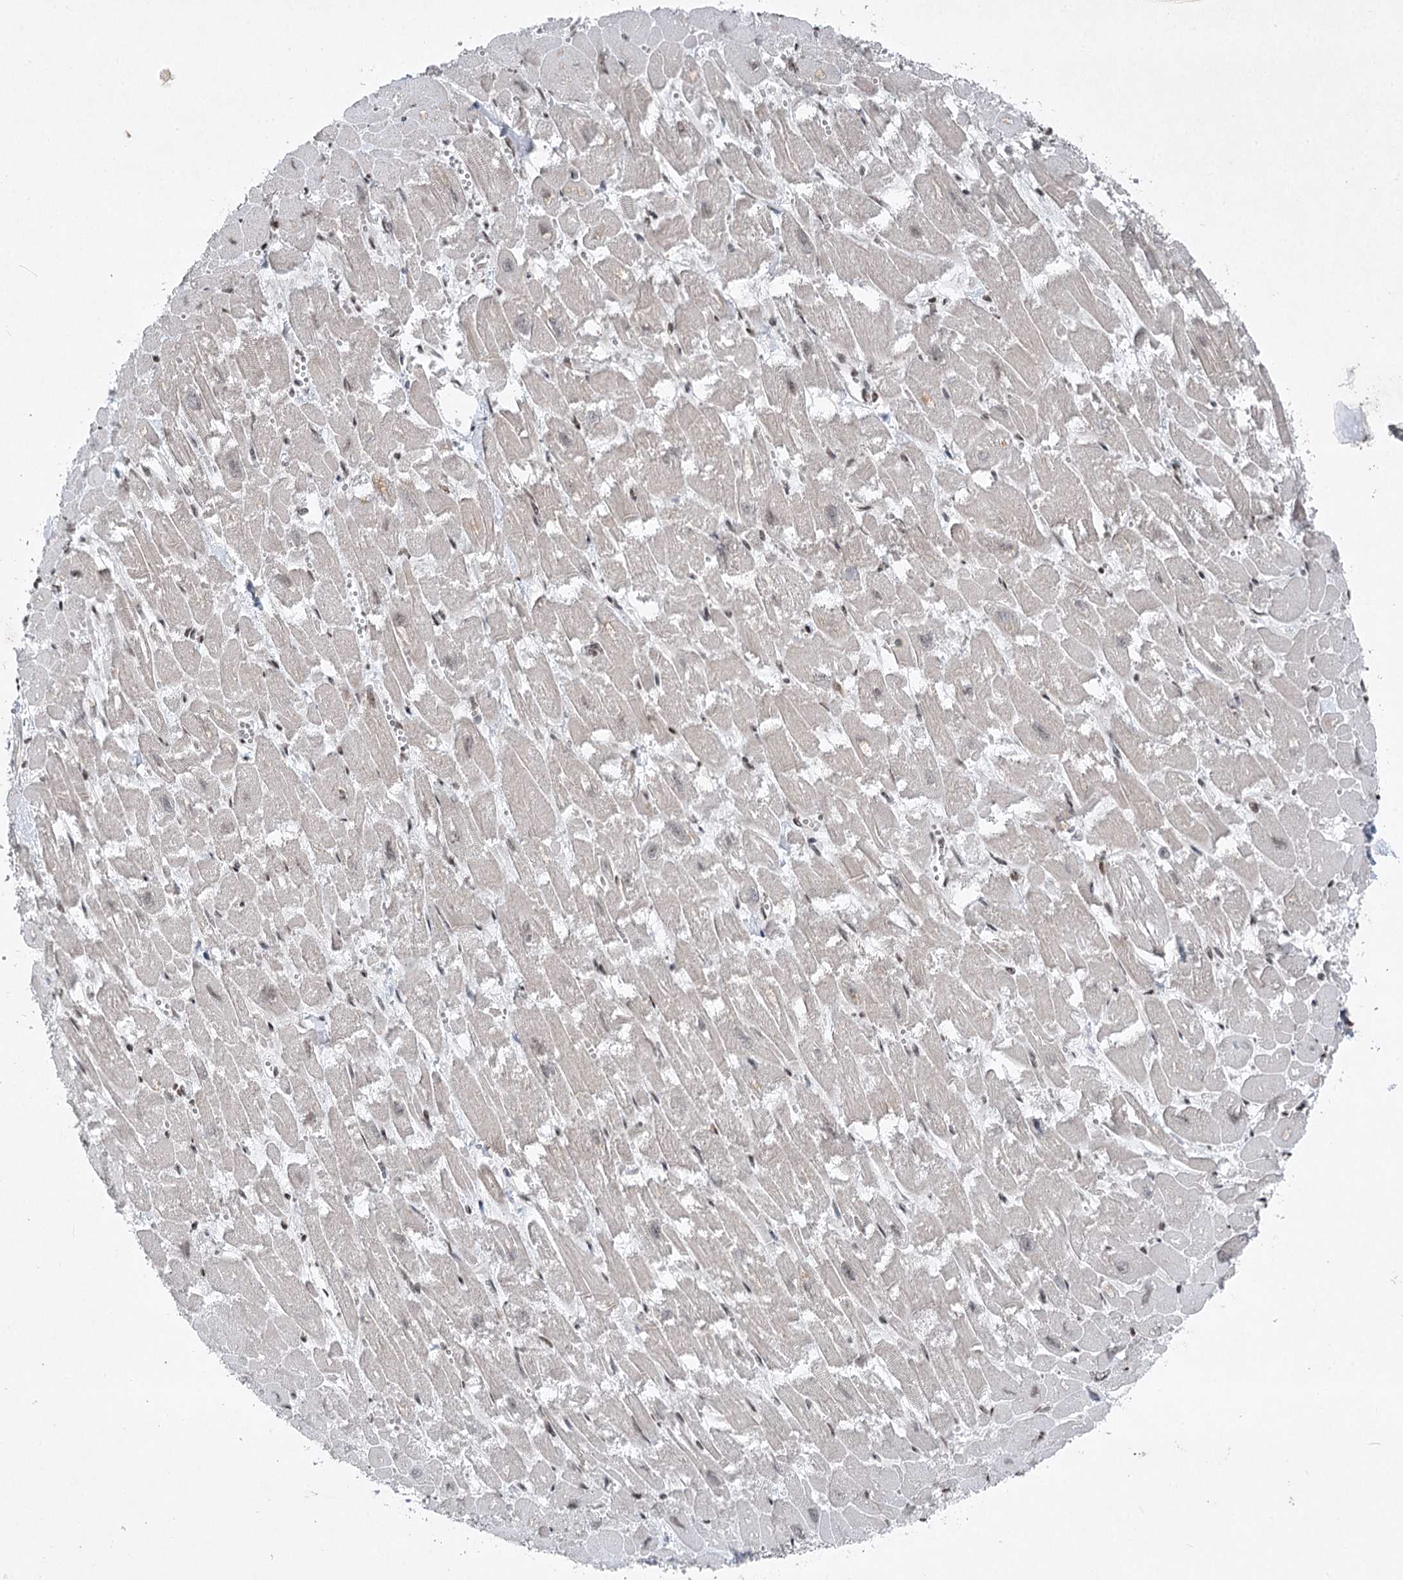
{"staining": {"intensity": "strong", "quantity": "25%-75%", "location": "nuclear"}, "tissue": "heart muscle", "cell_type": "Cardiomyocytes", "image_type": "normal", "snomed": [{"axis": "morphology", "description": "Normal tissue, NOS"}, {"axis": "topography", "description": "Heart"}], "caption": "Immunohistochemistry (IHC) photomicrograph of benign heart muscle stained for a protein (brown), which displays high levels of strong nuclear expression in about 25%-75% of cardiomyocytes.", "gene": "CGGBP1", "patient": {"sex": "male", "age": 54}}